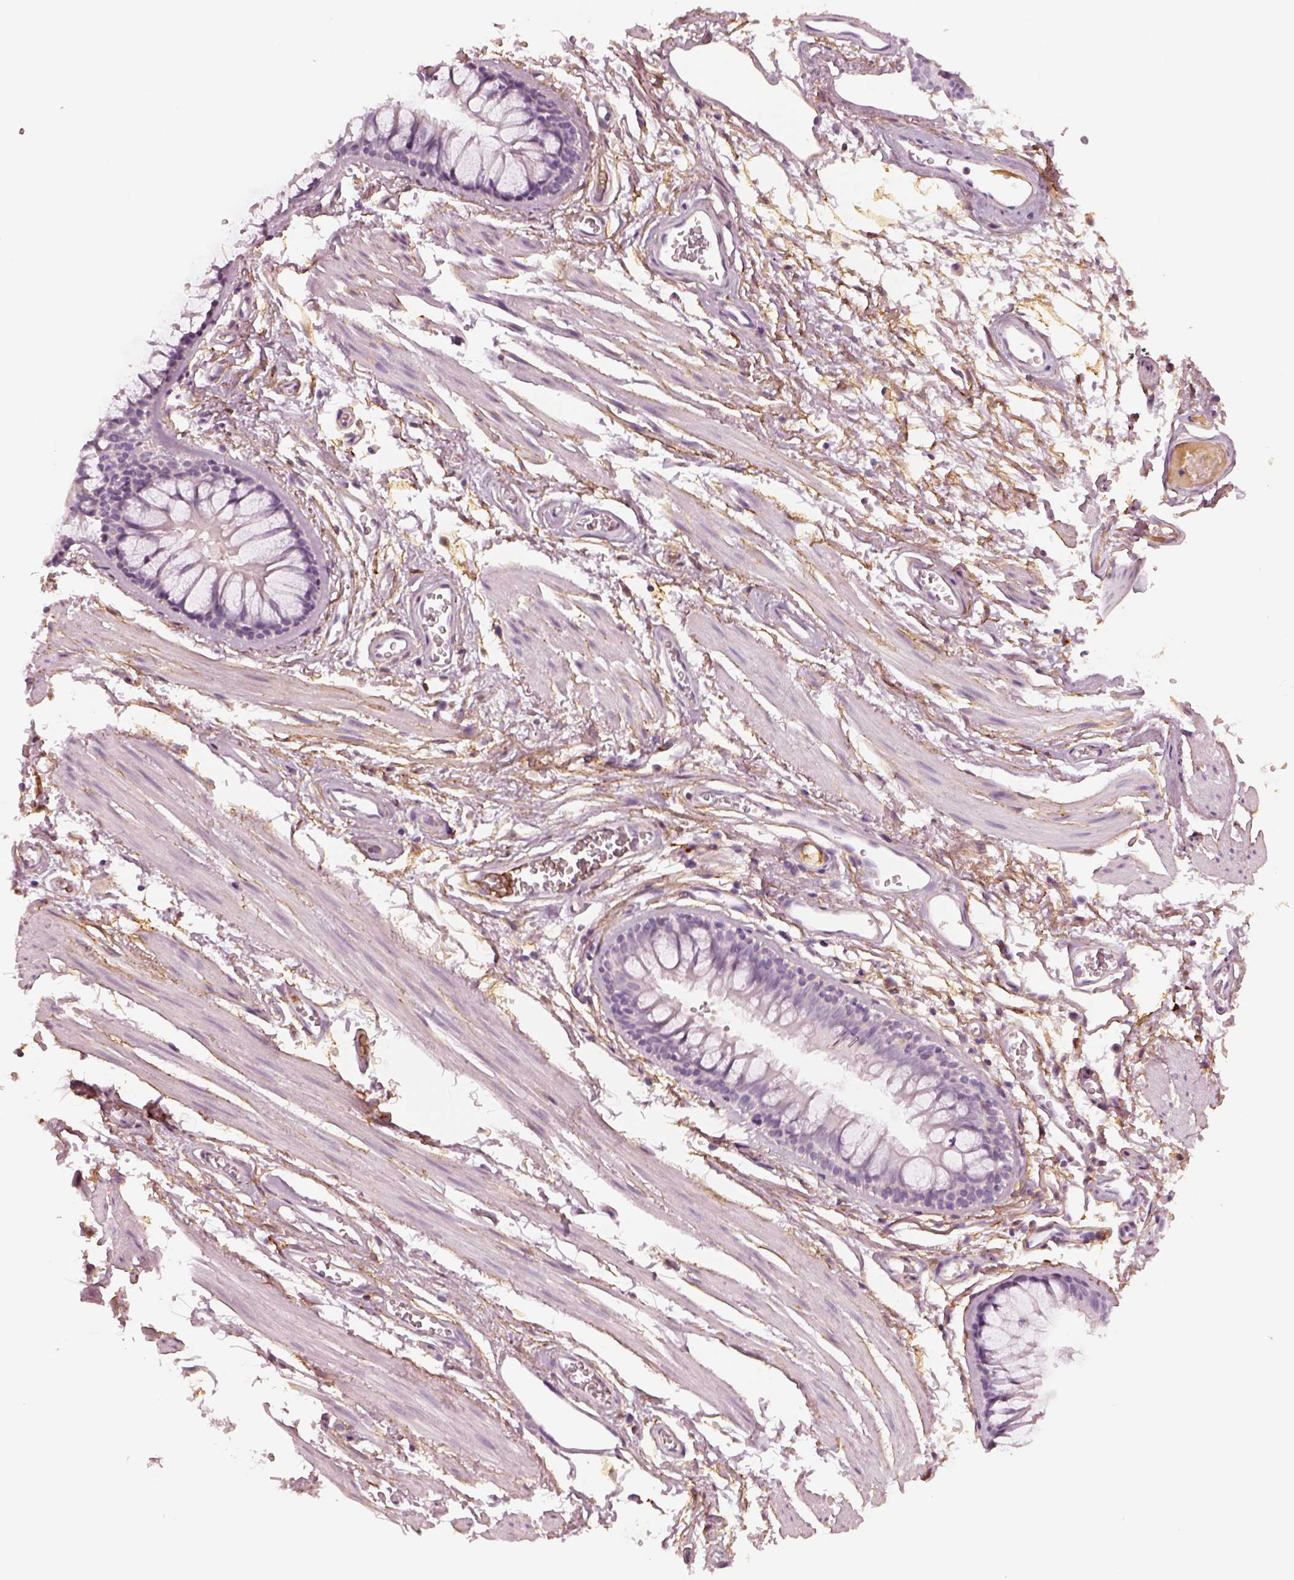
{"staining": {"intensity": "negative", "quantity": "none", "location": "none"}, "tissue": "soft tissue", "cell_type": "Chondrocytes", "image_type": "normal", "snomed": [{"axis": "morphology", "description": "Normal tissue, NOS"}, {"axis": "topography", "description": "Cartilage tissue"}, {"axis": "topography", "description": "Bronchus"}], "caption": "Immunohistochemical staining of unremarkable soft tissue shows no significant expression in chondrocytes. (Stains: DAB immunohistochemistry (IHC) with hematoxylin counter stain, Microscopy: brightfield microscopy at high magnification).", "gene": "TRIM69", "patient": {"sex": "female", "age": 79}}